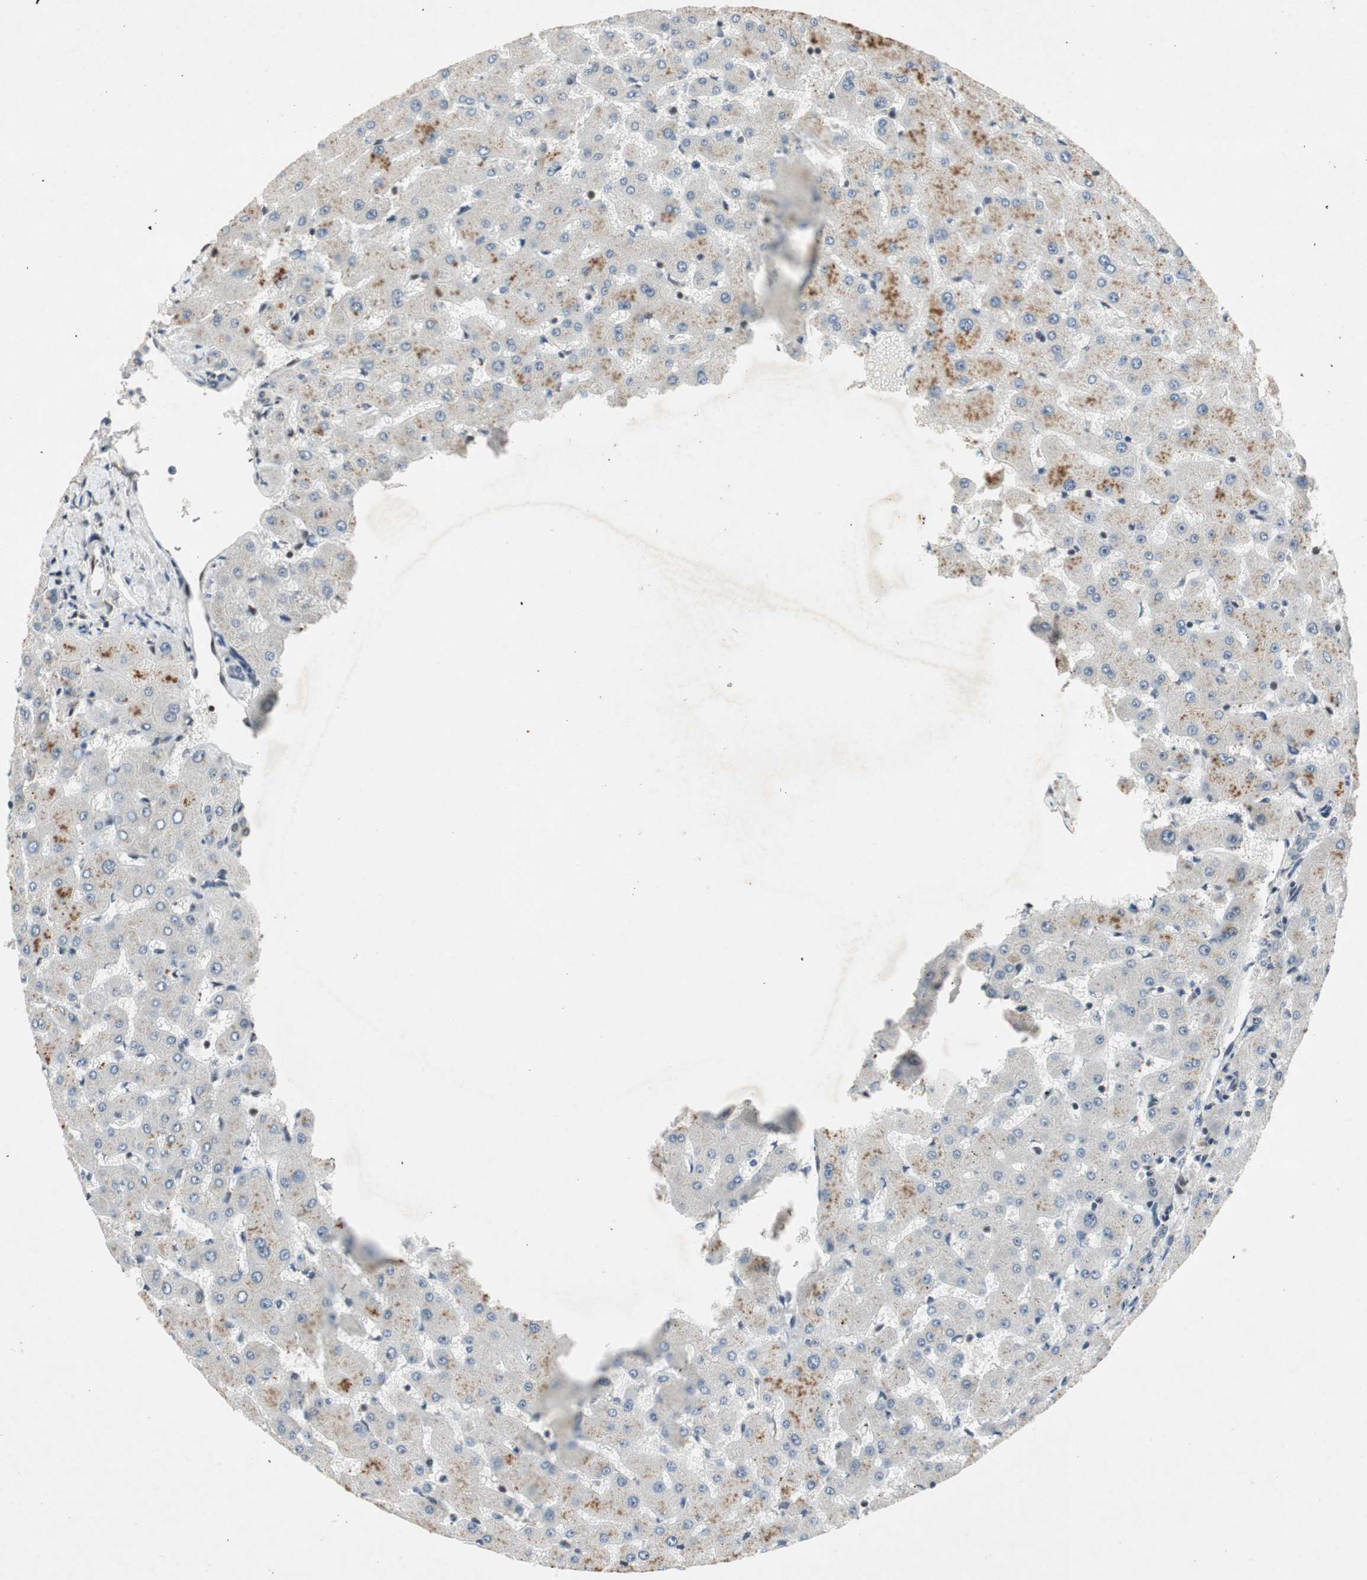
{"staining": {"intensity": "negative", "quantity": "none", "location": "none"}, "tissue": "liver", "cell_type": "Cholangiocytes", "image_type": "normal", "snomed": [{"axis": "morphology", "description": "Normal tissue, NOS"}, {"axis": "topography", "description": "Liver"}], "caption": "This is an immunohistochemistry (IHC) photomicrograph of normal liver. There is no positivity in cholangiocytes.", "gene": "NCBP3", "patient": {"sex": "female", "age": 63}}